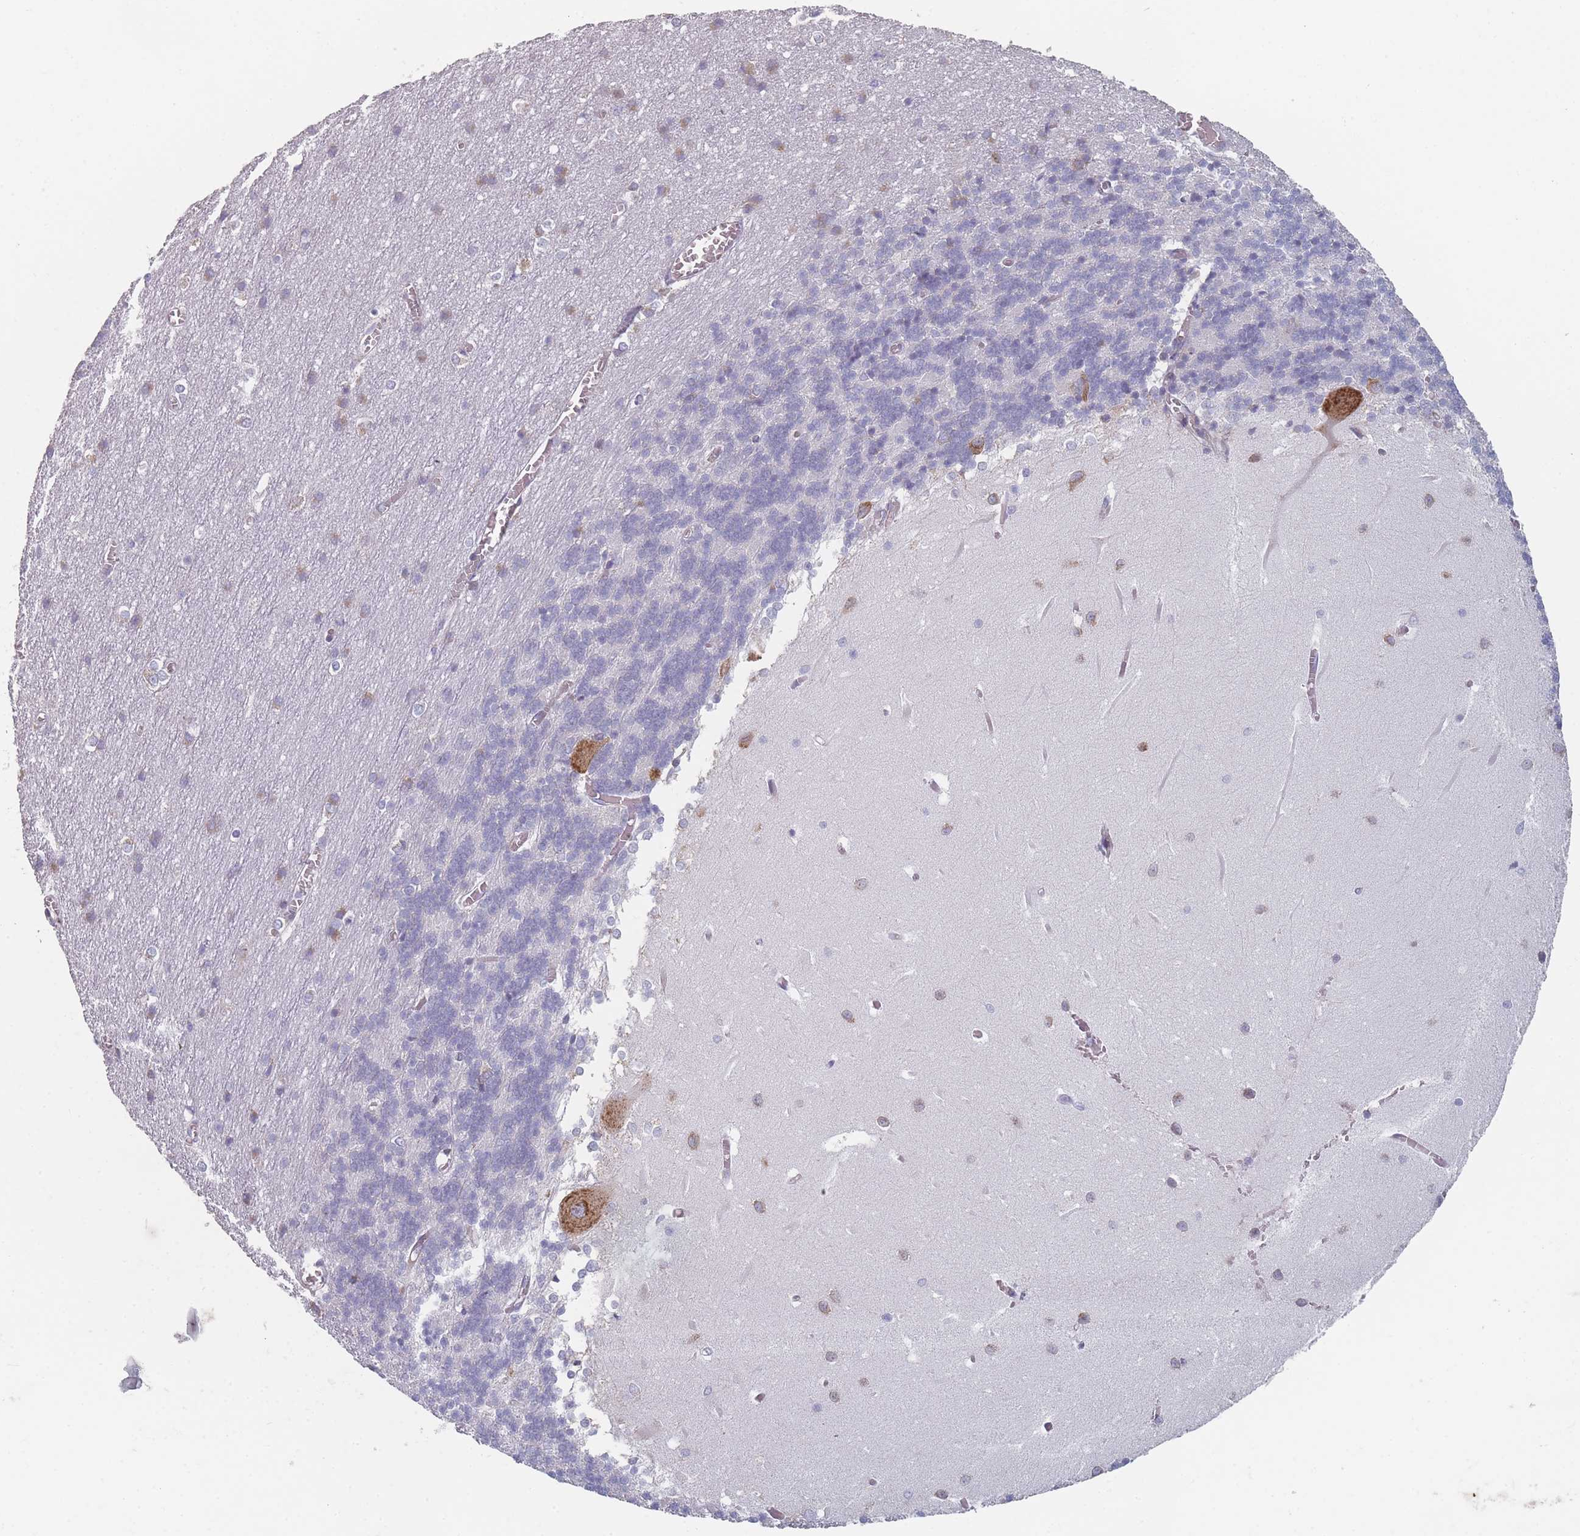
{"staining": {"intensity": "negative", "quantity": "none", "location": "none"}, "tissue": "cerebellum", "cell_type": "Cells in granular layer", "image_type": "normal", "snomed": [{"axis": "morphology", "description": "Normal tissue, NOS"}, {"axis": "topography", "description": "Cerebellum"}], "caption": "A histopathology image of cerebellum stained for a protein demonstrates no brown staining in cells in granular layer.", "gene": "CACNG5", "patient": {"sex": "male", "age": 37}}